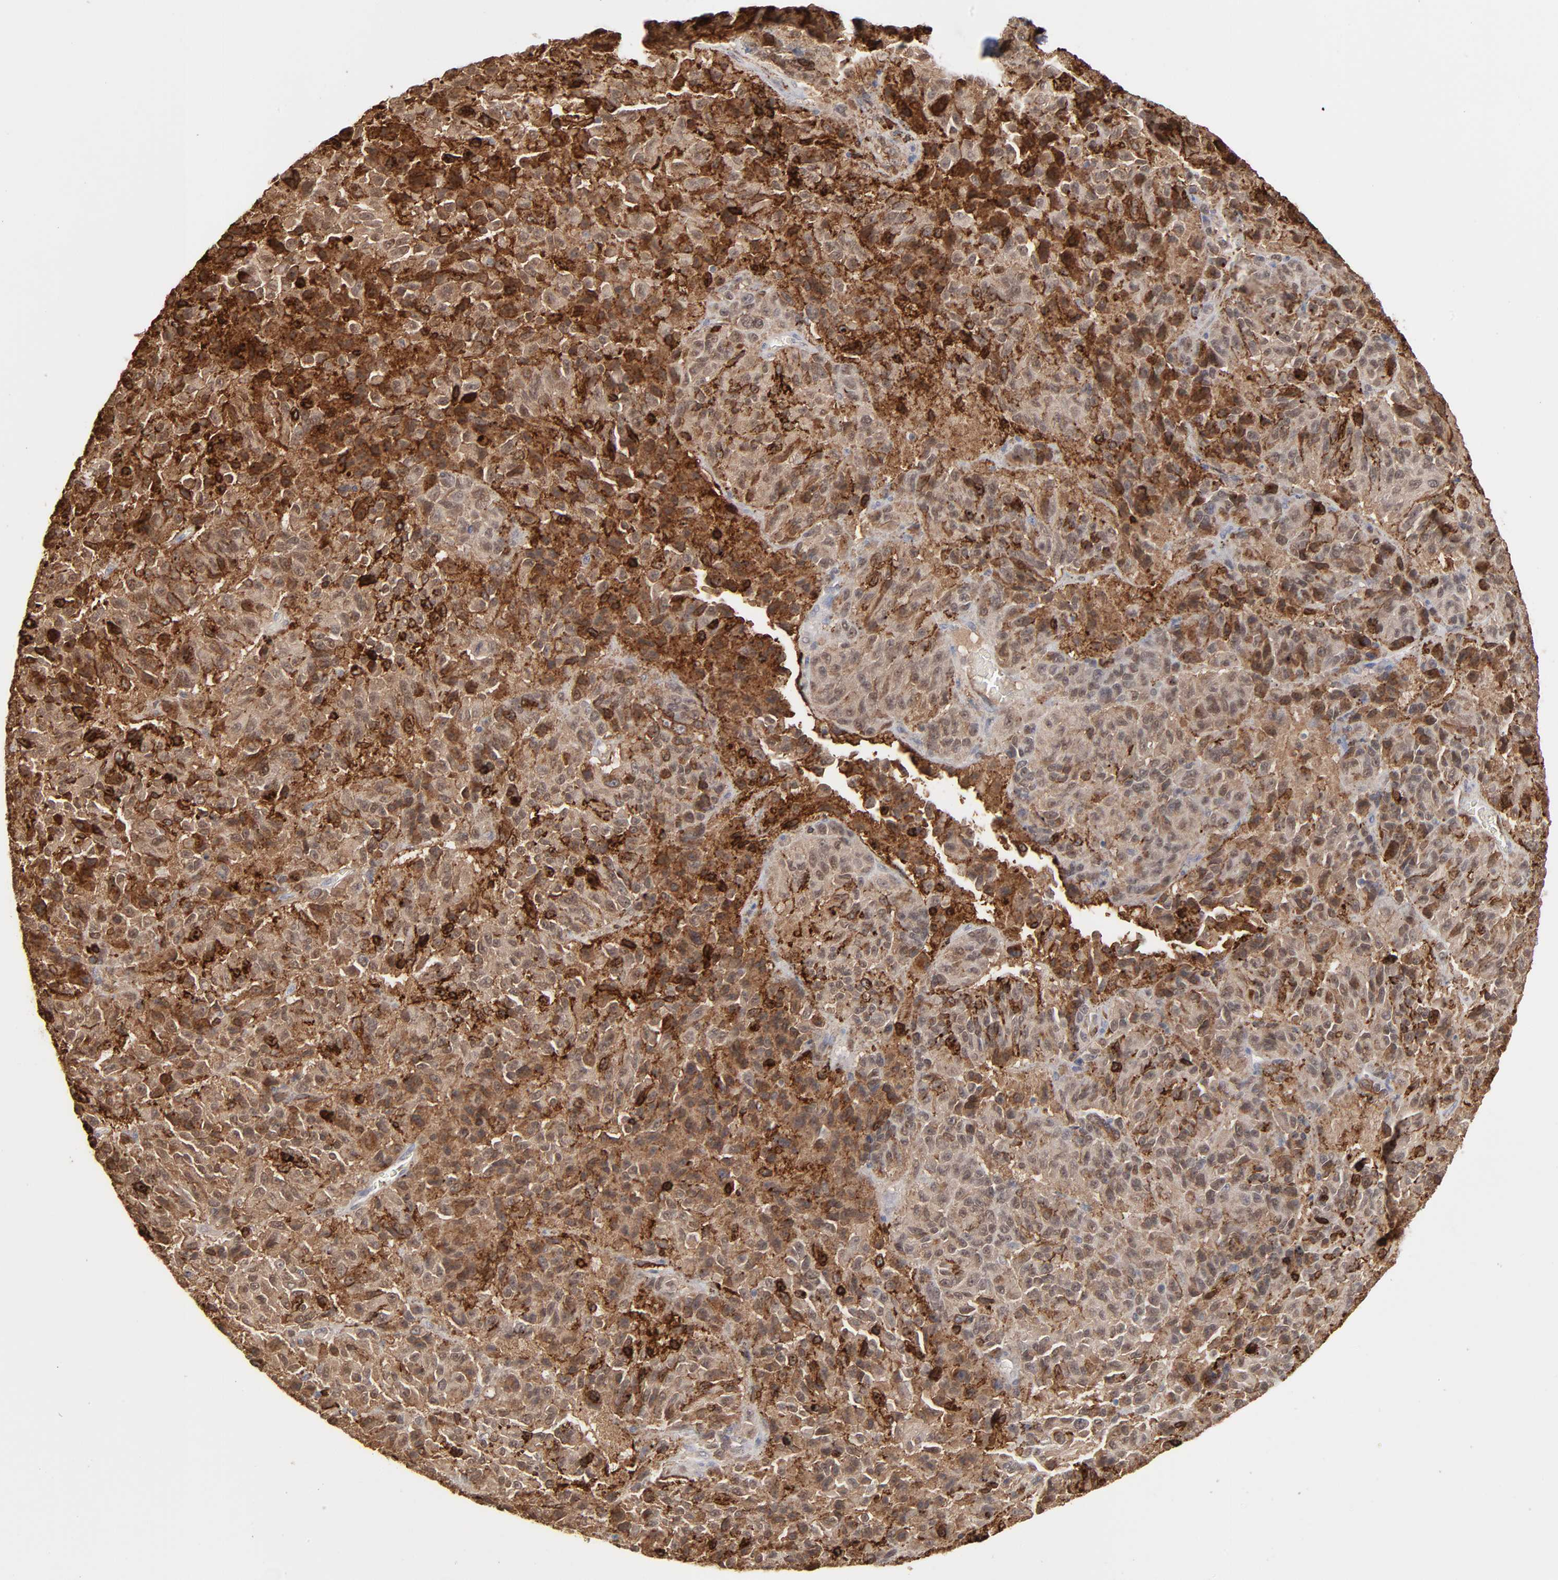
{"staining": {"intensity": "strong", "quantity": ">75%", "location": "cytoplasmic/membranous,nuclear"}, "tissue": "melanoma", "cell_type": "Tumor cells", "image_type": "cancer", "snomed": [{"axis": "morphology", "description": "Malignant melanoma, Metastatic site"}, {"axis": "topography", "description": "Lung"}], "caption": "Protein expression by immunohistochemistry shows strong cytoplasmic/membranous and nuclear positivity in about >75% of tumor cells in melanoma.", "gene": "ANXA5", "patient": {"sex": "male", "age": 64}}